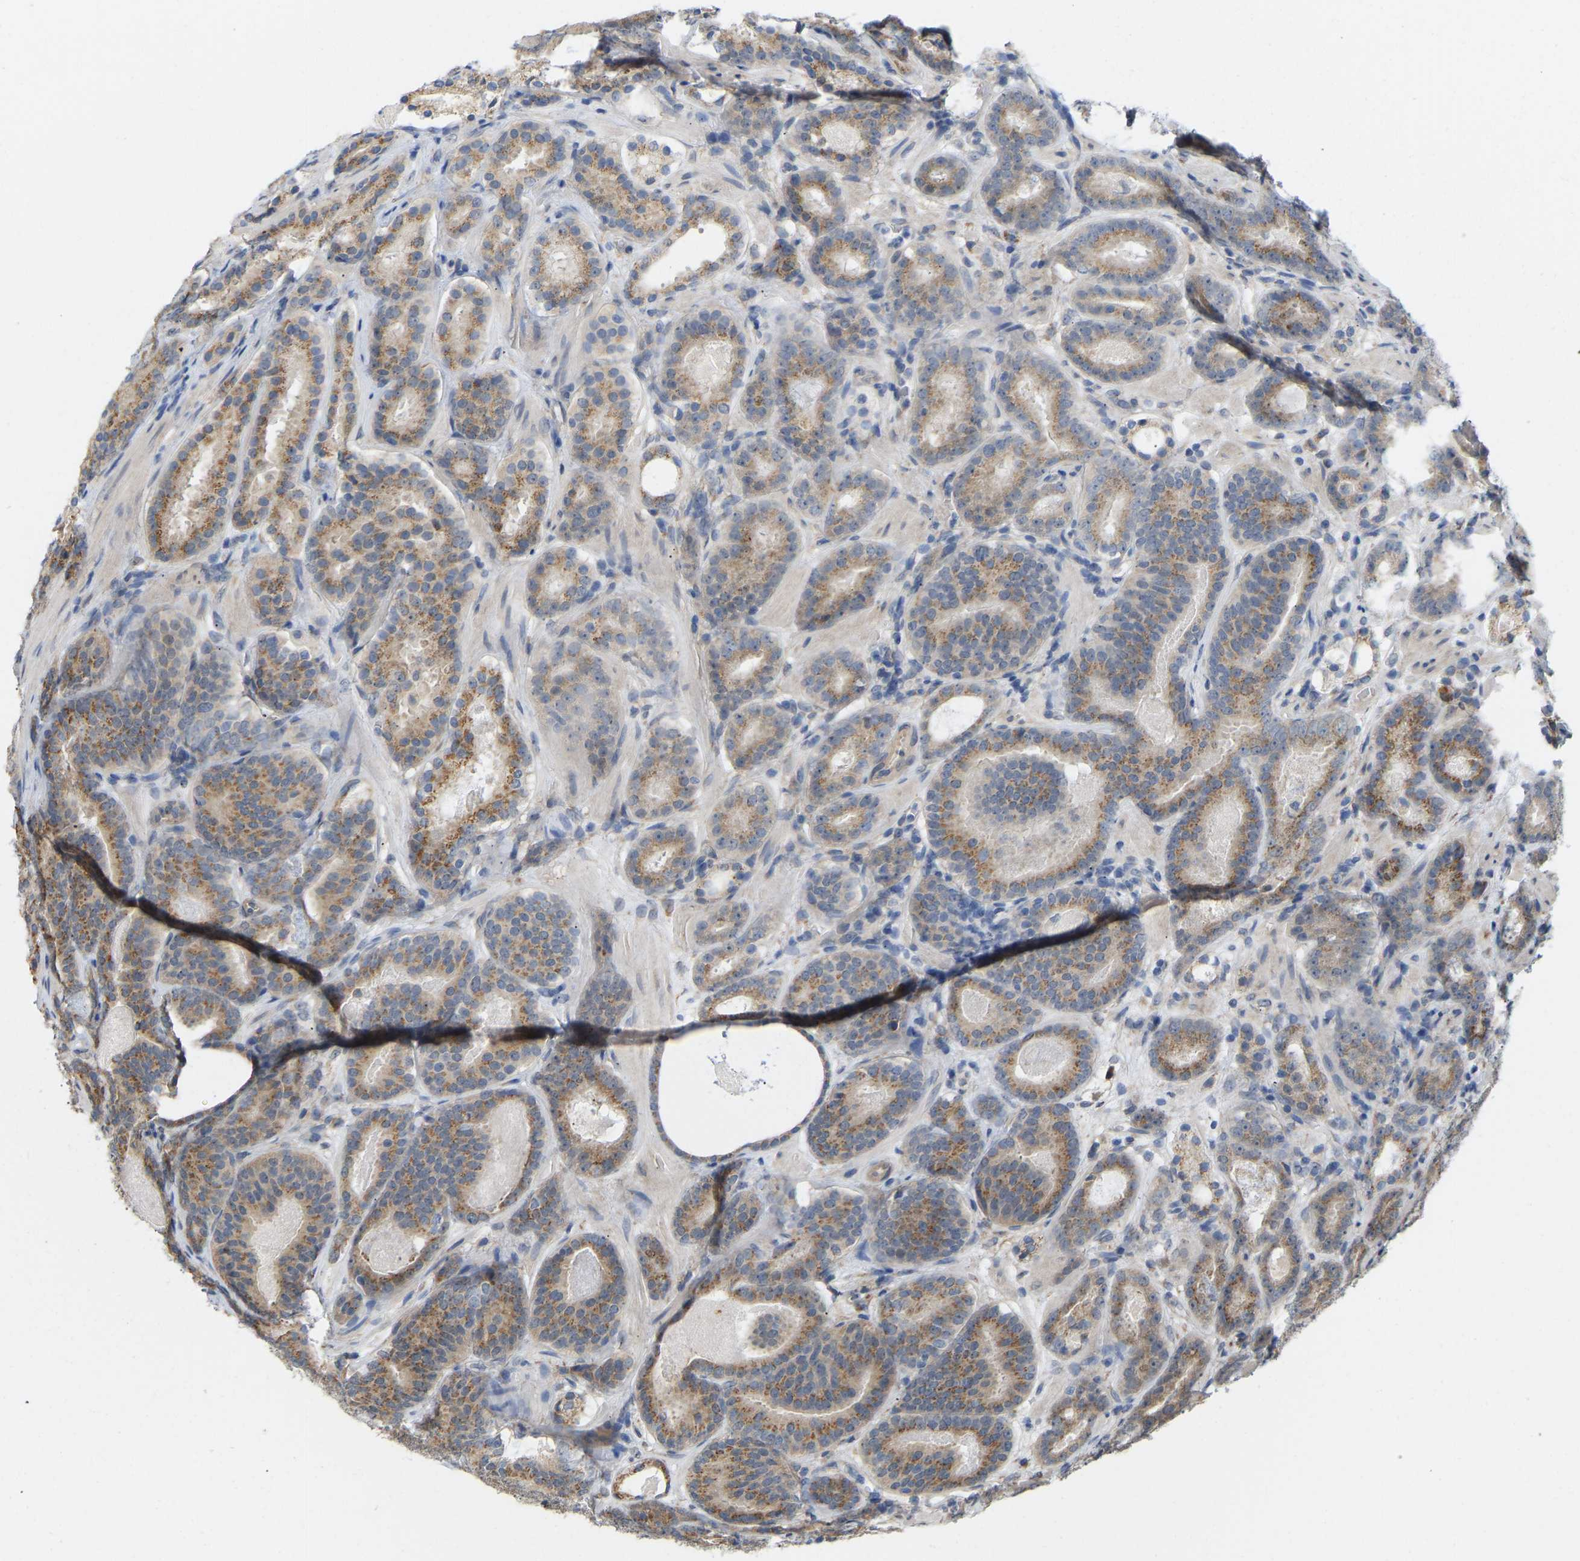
{"staining": {"intensity": "moderate", "quantity": ">75%", "location": "cytoplasmic/membranous"}, "tissue": "prostate cancer", "cell_type": "Tumor cells", "image_type": "cancer", "snomed": [{"axis": "morphology", "description": "Adenocarcinoma, Low grade"}, {"axis": "topography", "description": "Prostate"}], "caption": "Prostate cancer (adenocarcinoma (low-grade)) stained with DAB immunohistochemistry (IHC) exhibits medium levels of moderate cytoplasmic/membranous staining in approximately >75% of tumor cells.", "gene": "BEND3", "patient": {"sex": "male", "age": 69}}